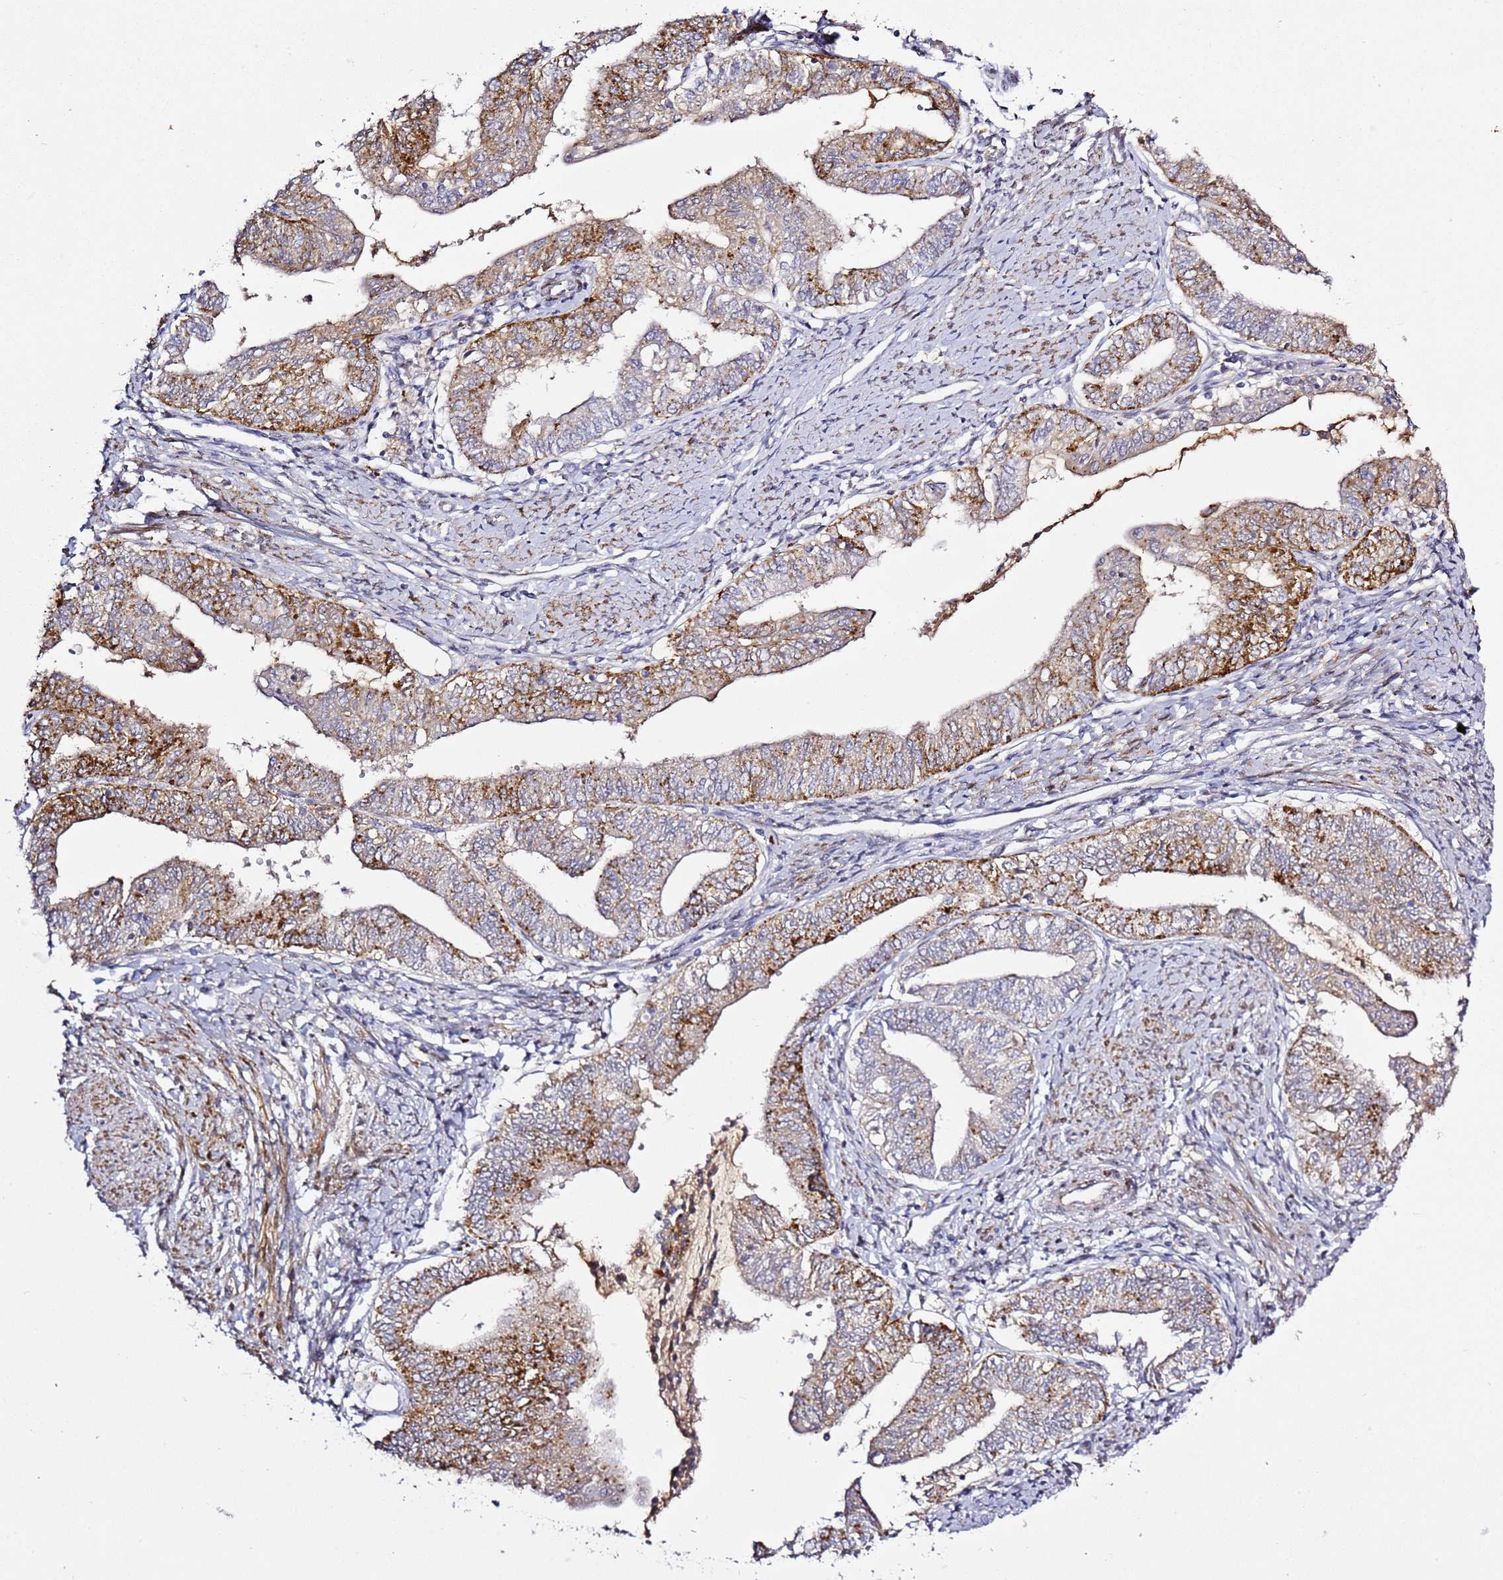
{"staining": {"intensity": "moderate", "quantity": ">75%", "location": "cytoplasmic/membranous"}, "tissue": "endometrial cancer", "cell_type": "Tumor cells", "image_type": "cancer", "snomed": [{"axis": "morphology", "description": "Adenocarcinoma, NOS"}, {"axis": "topography", "description": "Endometrium"}], "caption": "The immunohistochemical stain highlights moderate cytoplasmic/membranous positivity in tumor cells of endometrial cancer (adenocarcinoma) tissue. (DAB (3,3'-diaminobenzidine) = brown stain, brightfield microscopy at high magnification).", "gene": "PVRIG", "patient": {"sex": "female", "age": 66}}